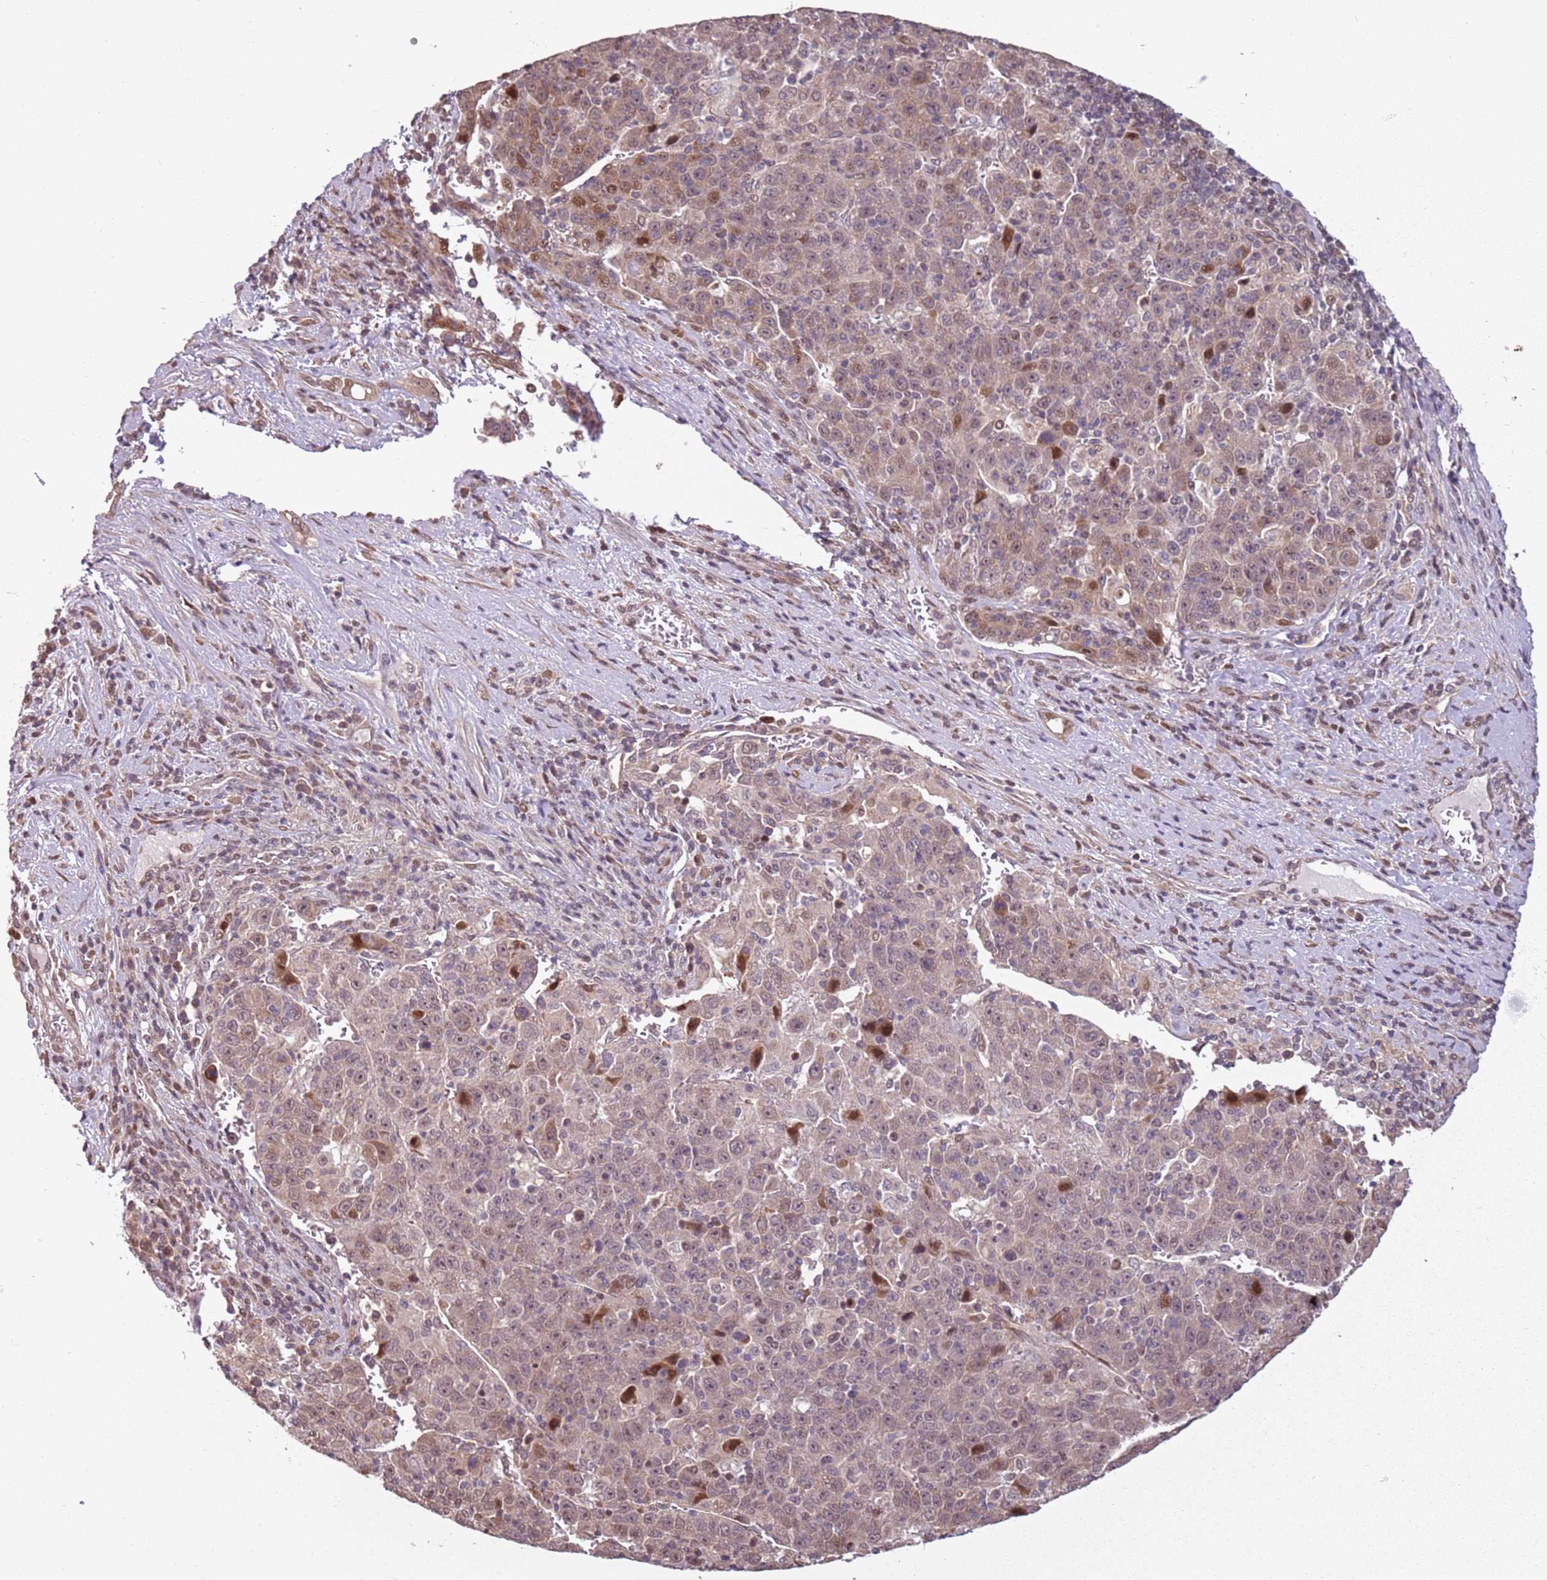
{"staining": {"intensity": "weak", "quantity": ">75%", "location": "cytoplasmic/membranous,nuclear"}, "tissue": "liver cancer", "cell_type": "Tumor cells", "image_type": "cancer", "snomed": [{"axis": "morphology", "description": "Carcinoma, Hepatocellular, NOS"}, {"axis": "topography", "description": "Liver"}], "caption": "DAB immunohistochemical staining of hepatocellular carcinoma (liver) reveals weak cytoplasmic/membranous and nuclear protein staining in about >75% of tumor cells. The staining is performed using DAB brown chromogen to label protein expression. The nuclei are counter-stained blue using hematoxylin.", "gene": "CHURC1", "patient": {"sex": "female", "age": 53}}